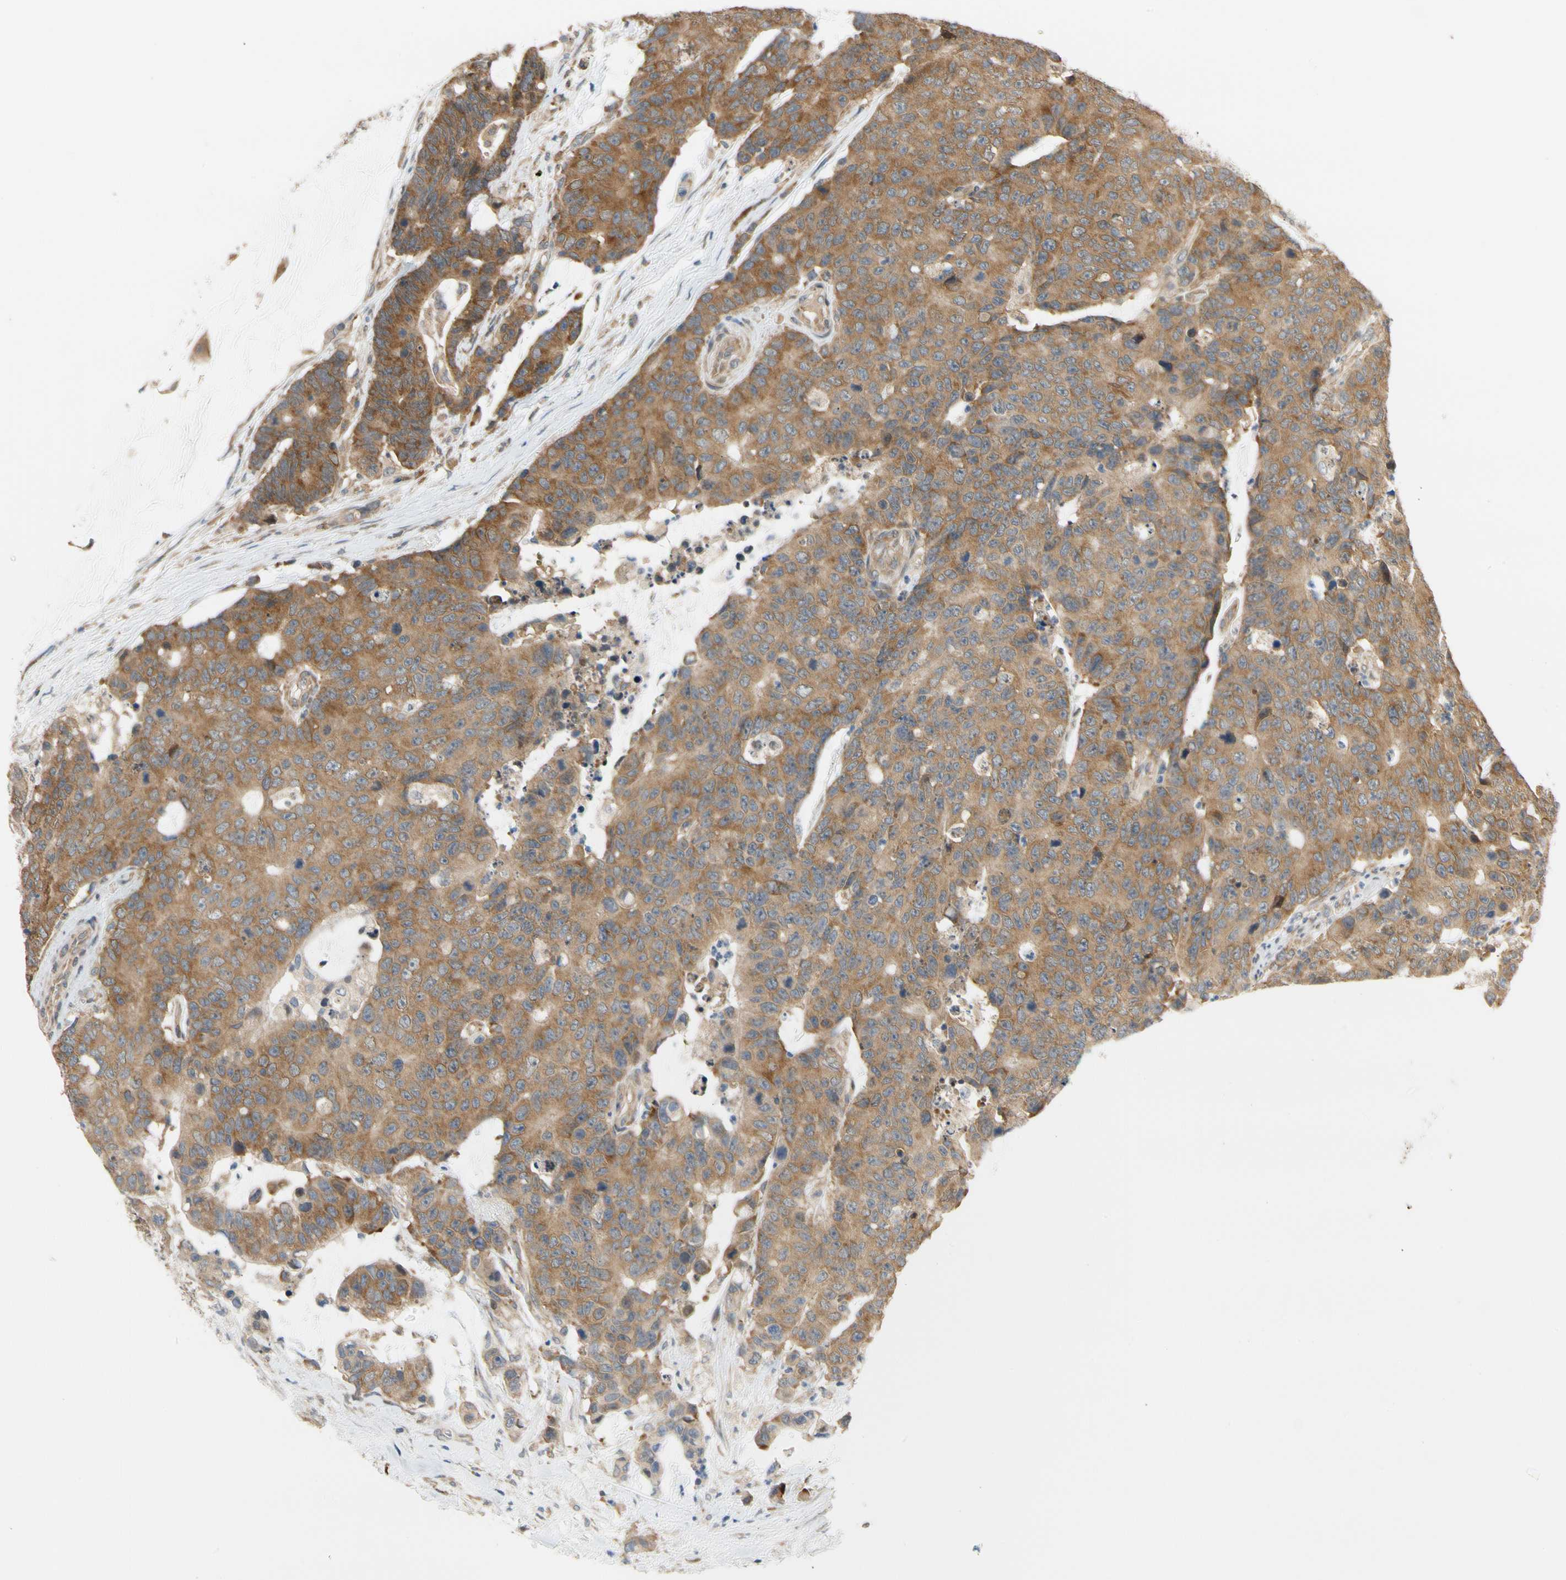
{"staining": {"intensity": "moderate", "quantity": ">75%", "location": "cytoplasmic/membranous"}, "tissue": "colorectal cancer", "cell_type": "Tumor cells", "image_type": "cancer", "snomed": [{"axis": "morphology", "description": "Adenocarcinoma, NOS"}, {"axis": "topography", "description": "Colon"}], "caption": "Tumor cells reveal medium levels of moderate cytoplasmic/membranous expression in about >75% of cells in colorectal cancer (adenocarcinoma). Using DAB (3,3'-diaminobenzidine) (brown) and hematoxylin (blue) stains, captured at high magnification using brightfield microscopy.", "gene": "ANKHD1", "patient": {"sex": "female", "age": 86}}